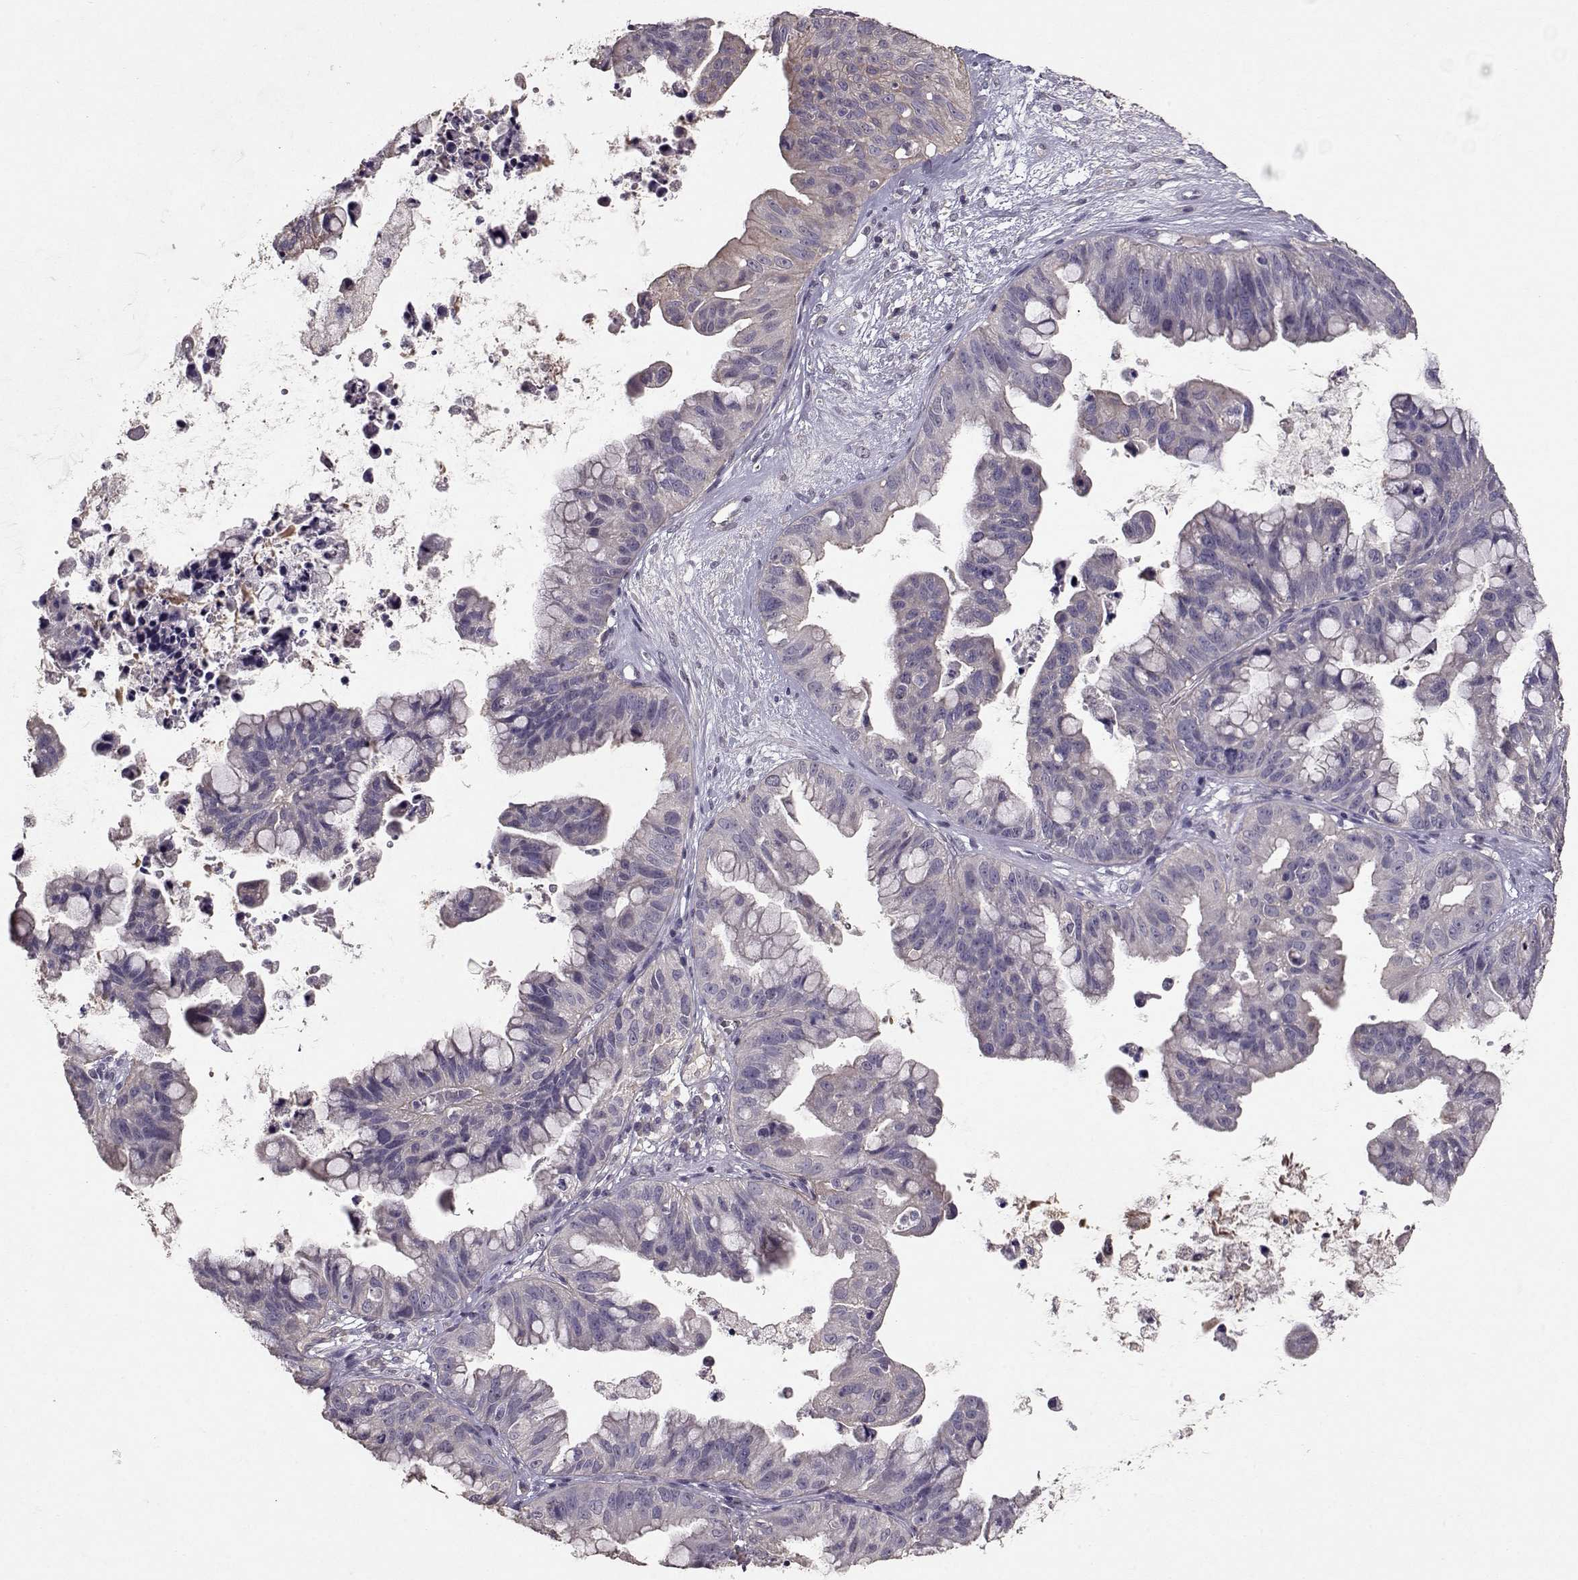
{"staining": {"intensity": "negative", "quantity": "none", "location": "none"}, "tissue": "ovarian cancer", "cell_type": "Tumor cells", "image_type": "cancer", "snomed": [{"axis": "morphology", "description": "Cystadenocarcinoma, mucinous, NOS"}, {"axis": "topography", "description": "Ovary"}], "caption": "This is a histopathology image of immunohistochemistry (IHC) staining of mucinous cystadenocarcinoma (ovarian), which shows no positivity in tumor cells. (DAB immunohistochemistry (IHC), high magnification).", "gene": "PMCH", "patient": {"sex": "female", "age": 76}}